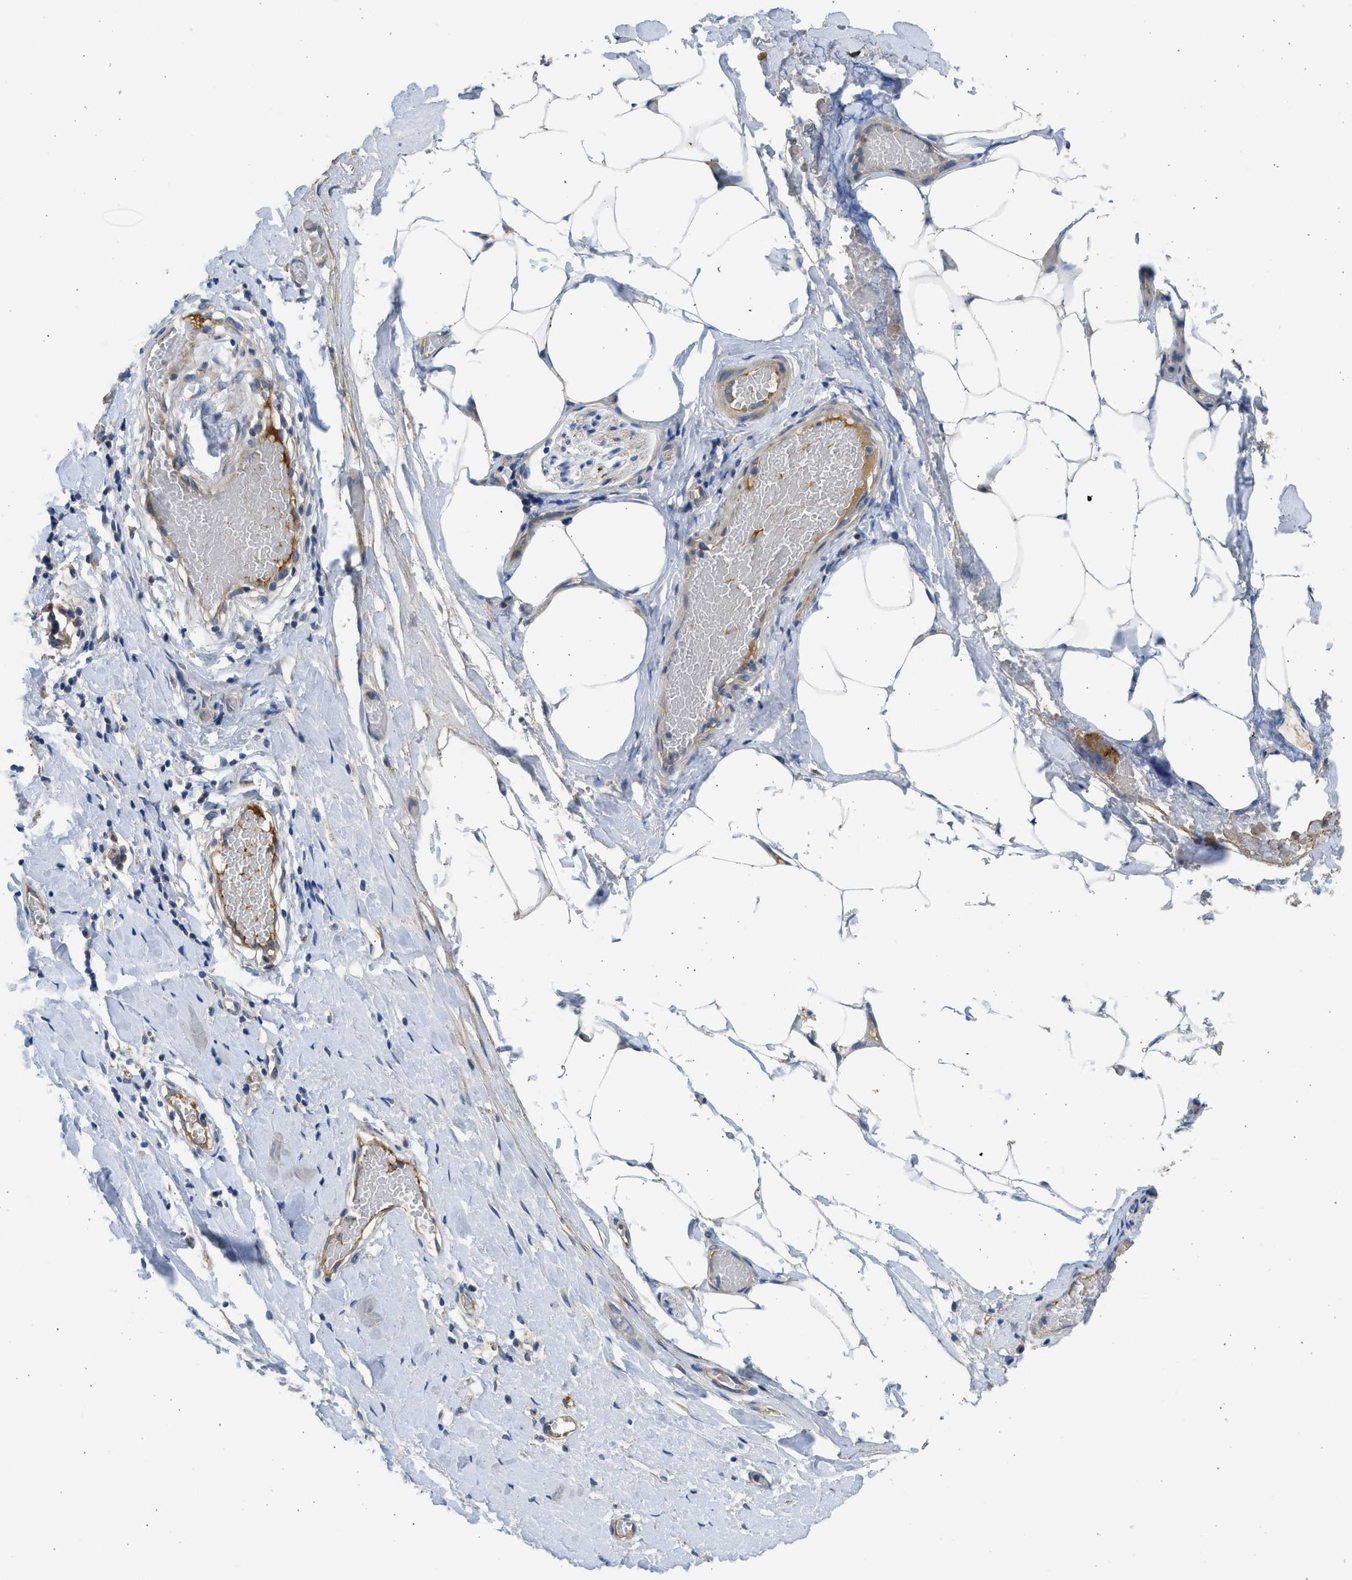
{"staining": {"intensity": "negative", "quantity": "none", "location": "none"}, "tissue": "adipose tissue", "cell_type": "Adipocytes", "image_type": "normal", "snomed": [{"axis": "morphology", "description": "Normal tissue, NOS"}, {"axis": "morphology", "description": "Adenocarcinoma, NOS"}, {"axis": "topography", "description": "Colon"}, {"axis": "topography", "description": "Peripheral nerve tissue"}], "caption": "Photomicrograph shows no significant protein expression in adipocytes of benign adipose tissue. (DAB (3,3'-diaminobenzidine) IHC, high magnification).", "gene": "CSRNP2", "patient": {"sex": "male", "age": 14}}